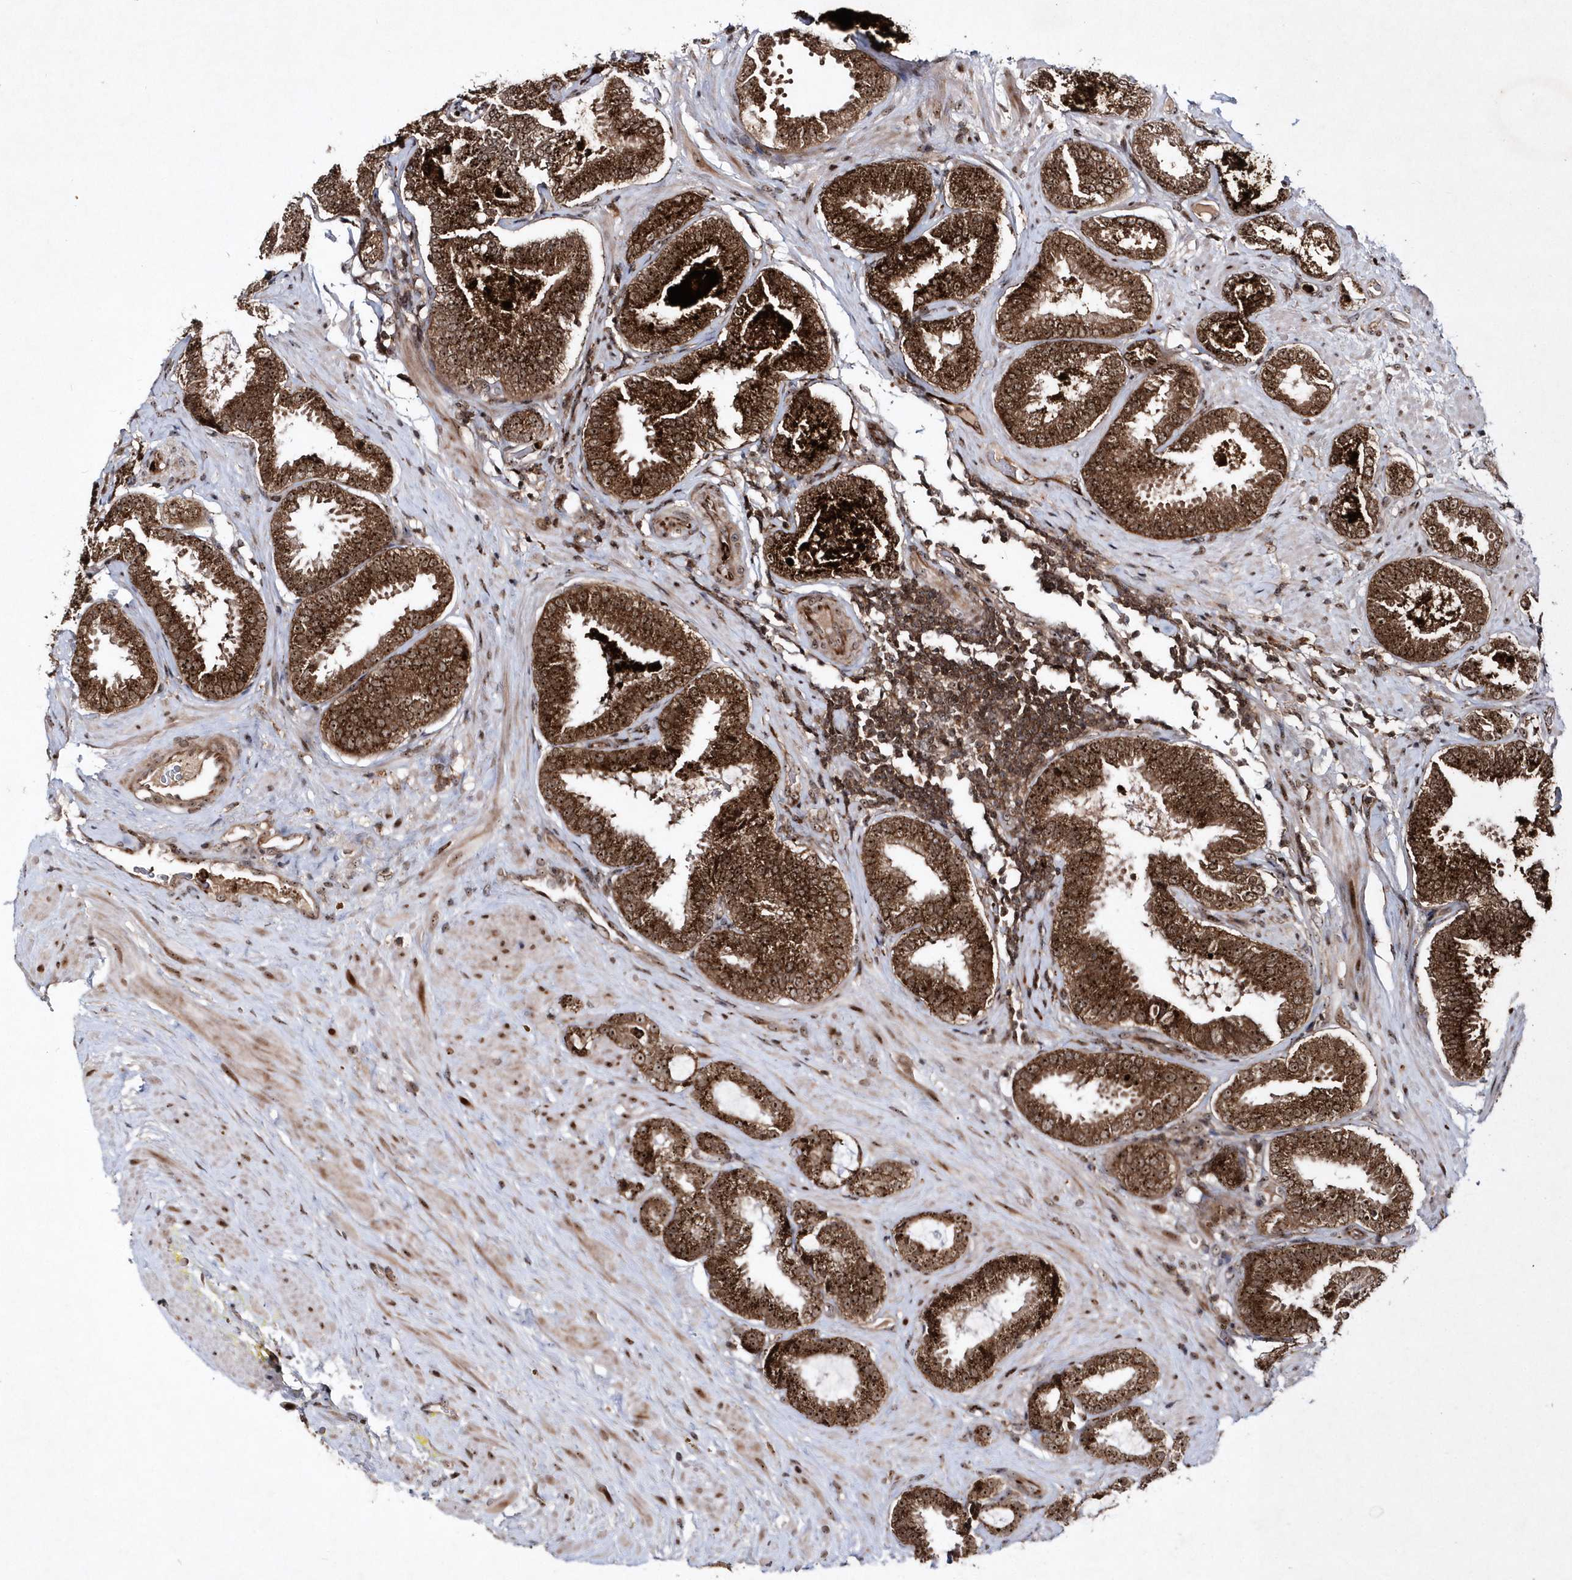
{"staining": {"intensity": "moderate", "quantity": ">75%", "location": "cytoplasmic/membranous,nuclear"}, "tissue": "prostate cancer", "cell_type": "Tumor cells", "image_type": "cancer", "snomed": [{"axis": "morphology", "description": "Adenocarcinoma, Low grade"}, {"axis": "topography", "description": "Prostate"}], "caption": "The photomicrograph demonstrates staining of low-grade adenocarcinoma (prostate), revealing moderate cytoplasmic/membranous and nuclear protein staining (brown color) within tumor cells.", "gene": "SOWAHB", "patient": {"sex": "male", "age": 71}}